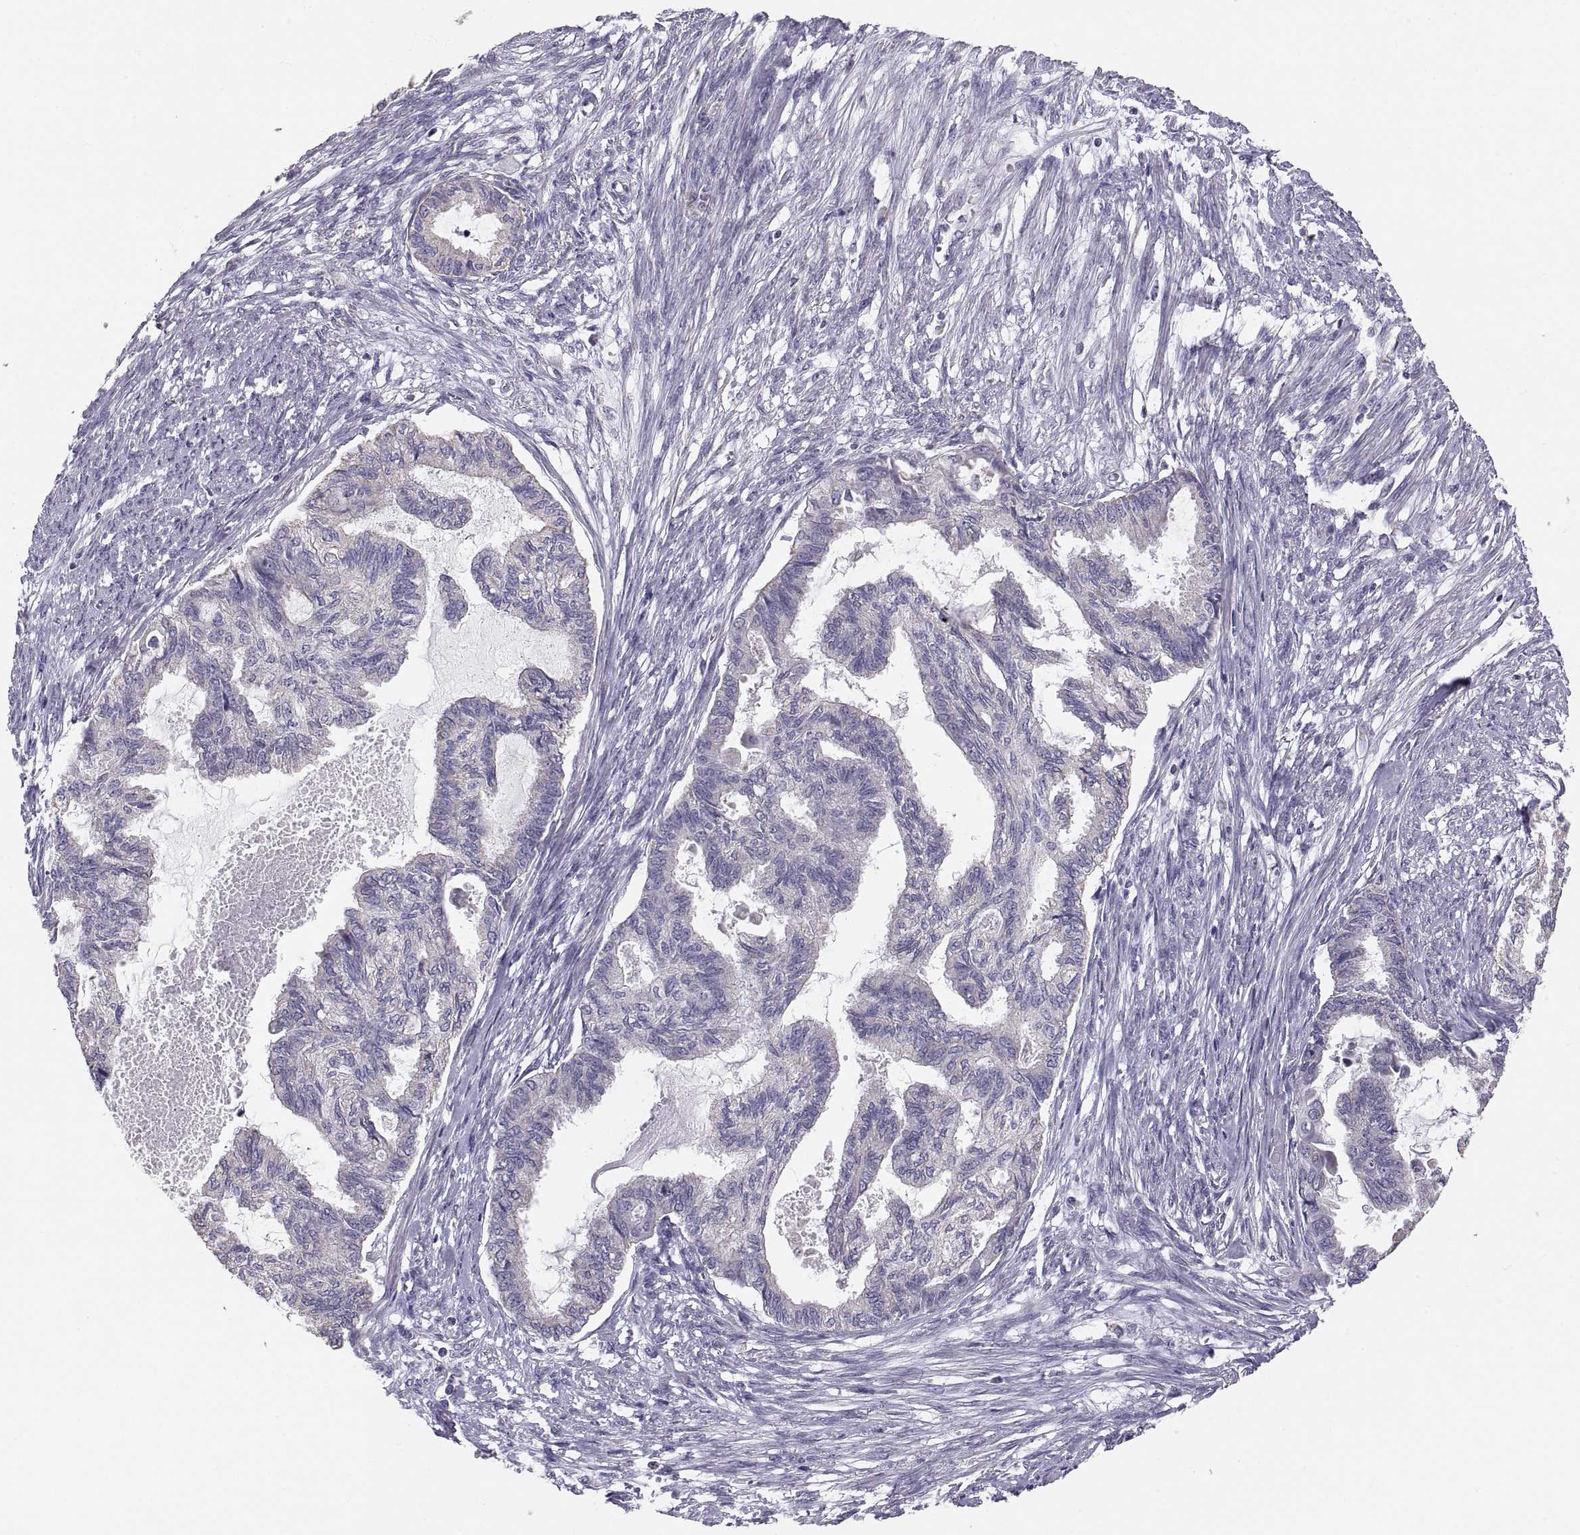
{"staining": {"intensity": "negative", "quantity": "none", "location": "none"}, "tissue": "endometrial cancer", "cell_type": "Tumor cells", "image_type": "cancer", "snomed": [{"axis": "morphology", "description": "Adenocarcinoma, NOS"}, {"axis": "topography", "description": "Endometrium"}], "caption": "An immunohistochemistry (IHC) histopathology image of endometrial adenocarcinoma is shown. There is no staining in tumor cells of endometrial adenocarcinoma.", "gene": "TNNC1", "patient": {"sex": "female", "age": 86}}